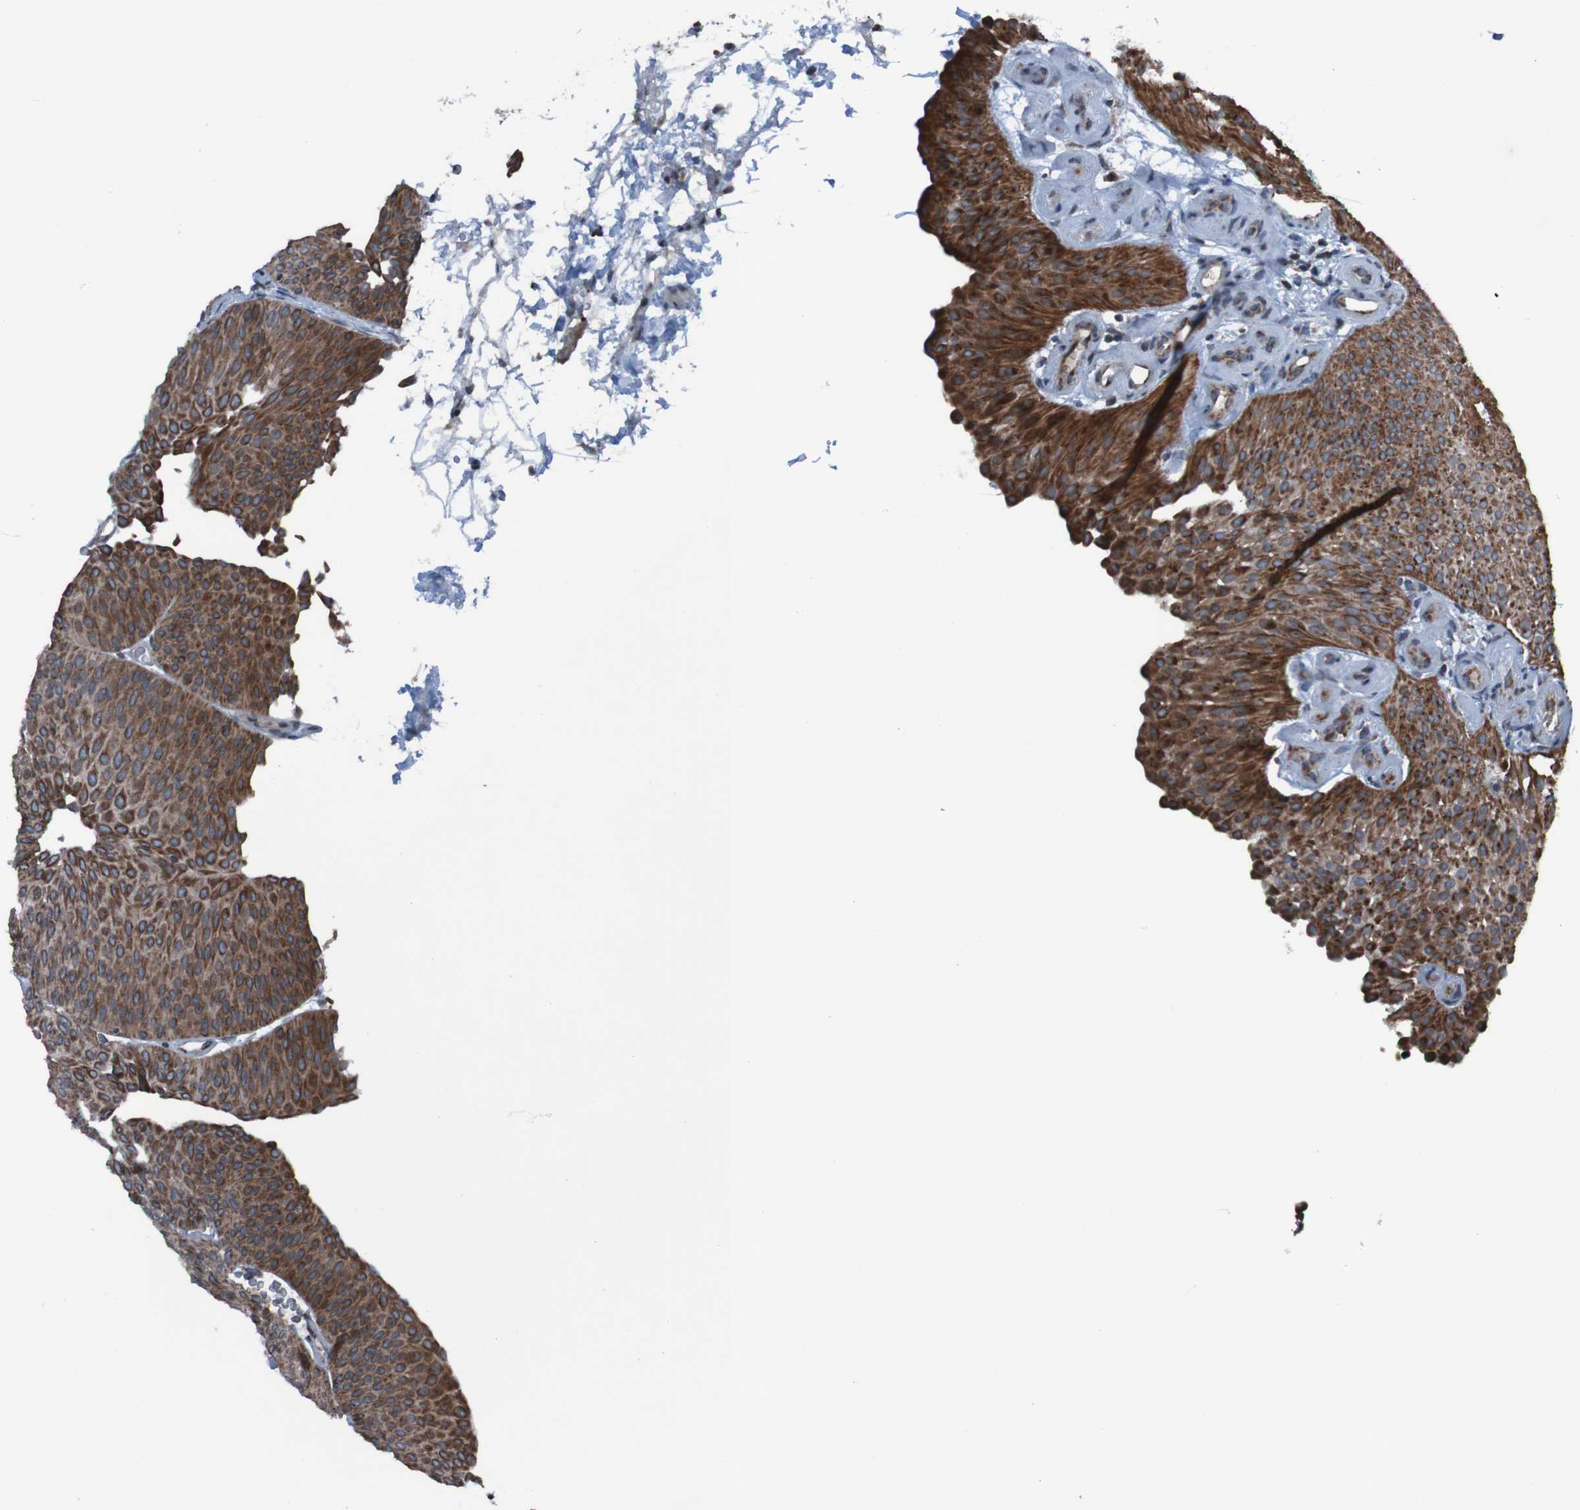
{"staining": {"intensity": "strong", "quantity": ">75%", "location": "cytoplasmic/membranous"}, "tissue": "urothelial cancer", "cell_type": "Tumor cells", "image_type": "cancer", "snomed": [{"axis": "morphology", "description": "Urothelial carcinoma, Low grade"}, {"axis": "topography", "description": "Urinary bladder"}], "caption": "Immunohistochemical staining of human low-grade urothelial carcinoma exhibits high levels of strong cytoplasmic/membranous protein positivity in about >75% of tumor cells.", "gene": "UNG", "patient": {"sex": "female", "age": 60}}